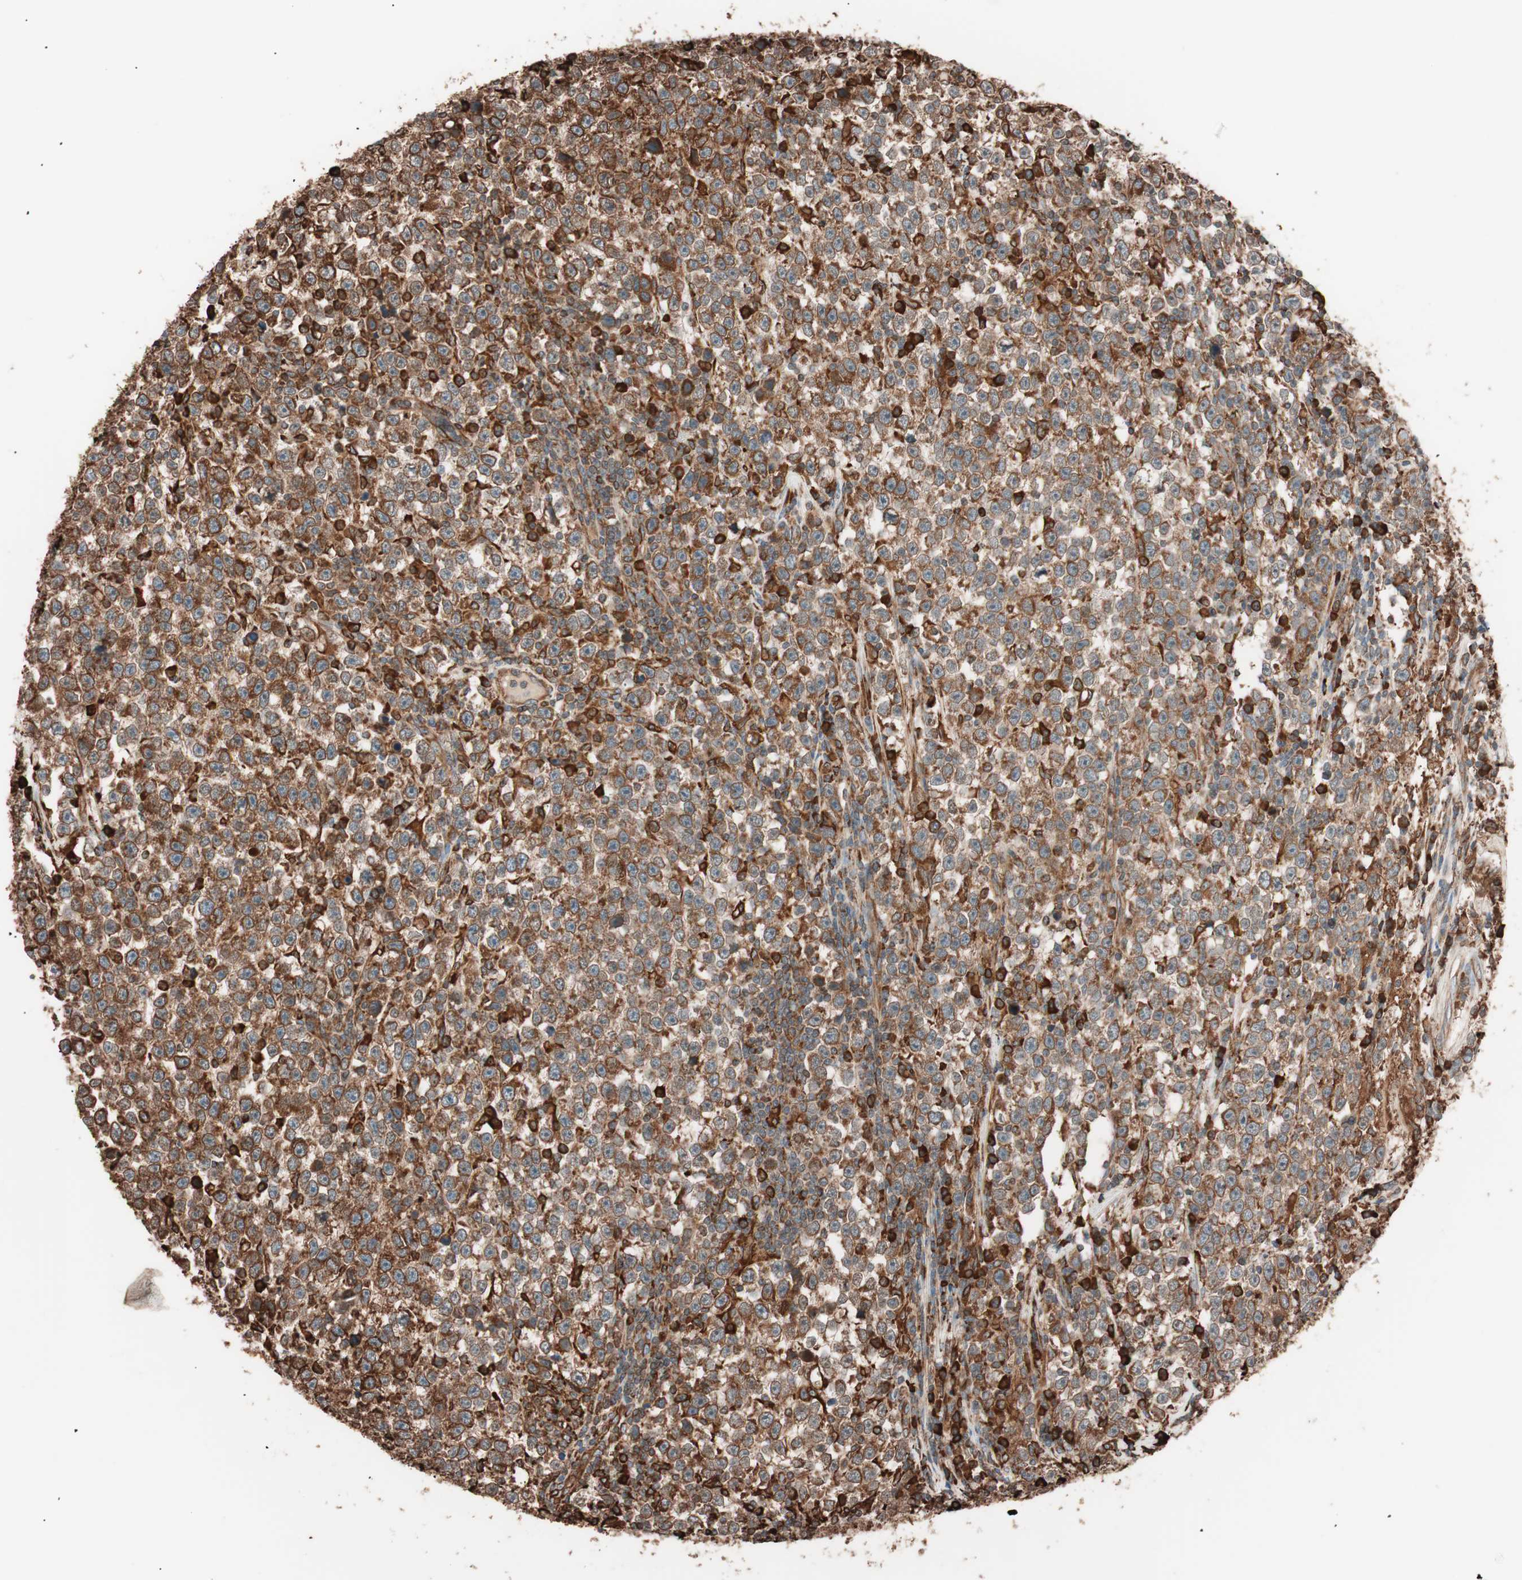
{"staining": {"intensity": "strong", "quantity": ">75%", "location": "cytoplasmic/membranous"}, "tissue": "testis cancer", "cell_type": "Tumor cells", "image_type": "cancer", "snomed": [{"axis": "morphology", "description": "Seminoma, NOS"}, {"axis": "topography", "description": "Testis"}], "caption": "Seminoma (testis) stained for a protein demonstrates strong cytoplasmic/membranous positivity in tumor cells.", "gene": "VEGFA", "patient": {"sex": "male", "age": 43}}